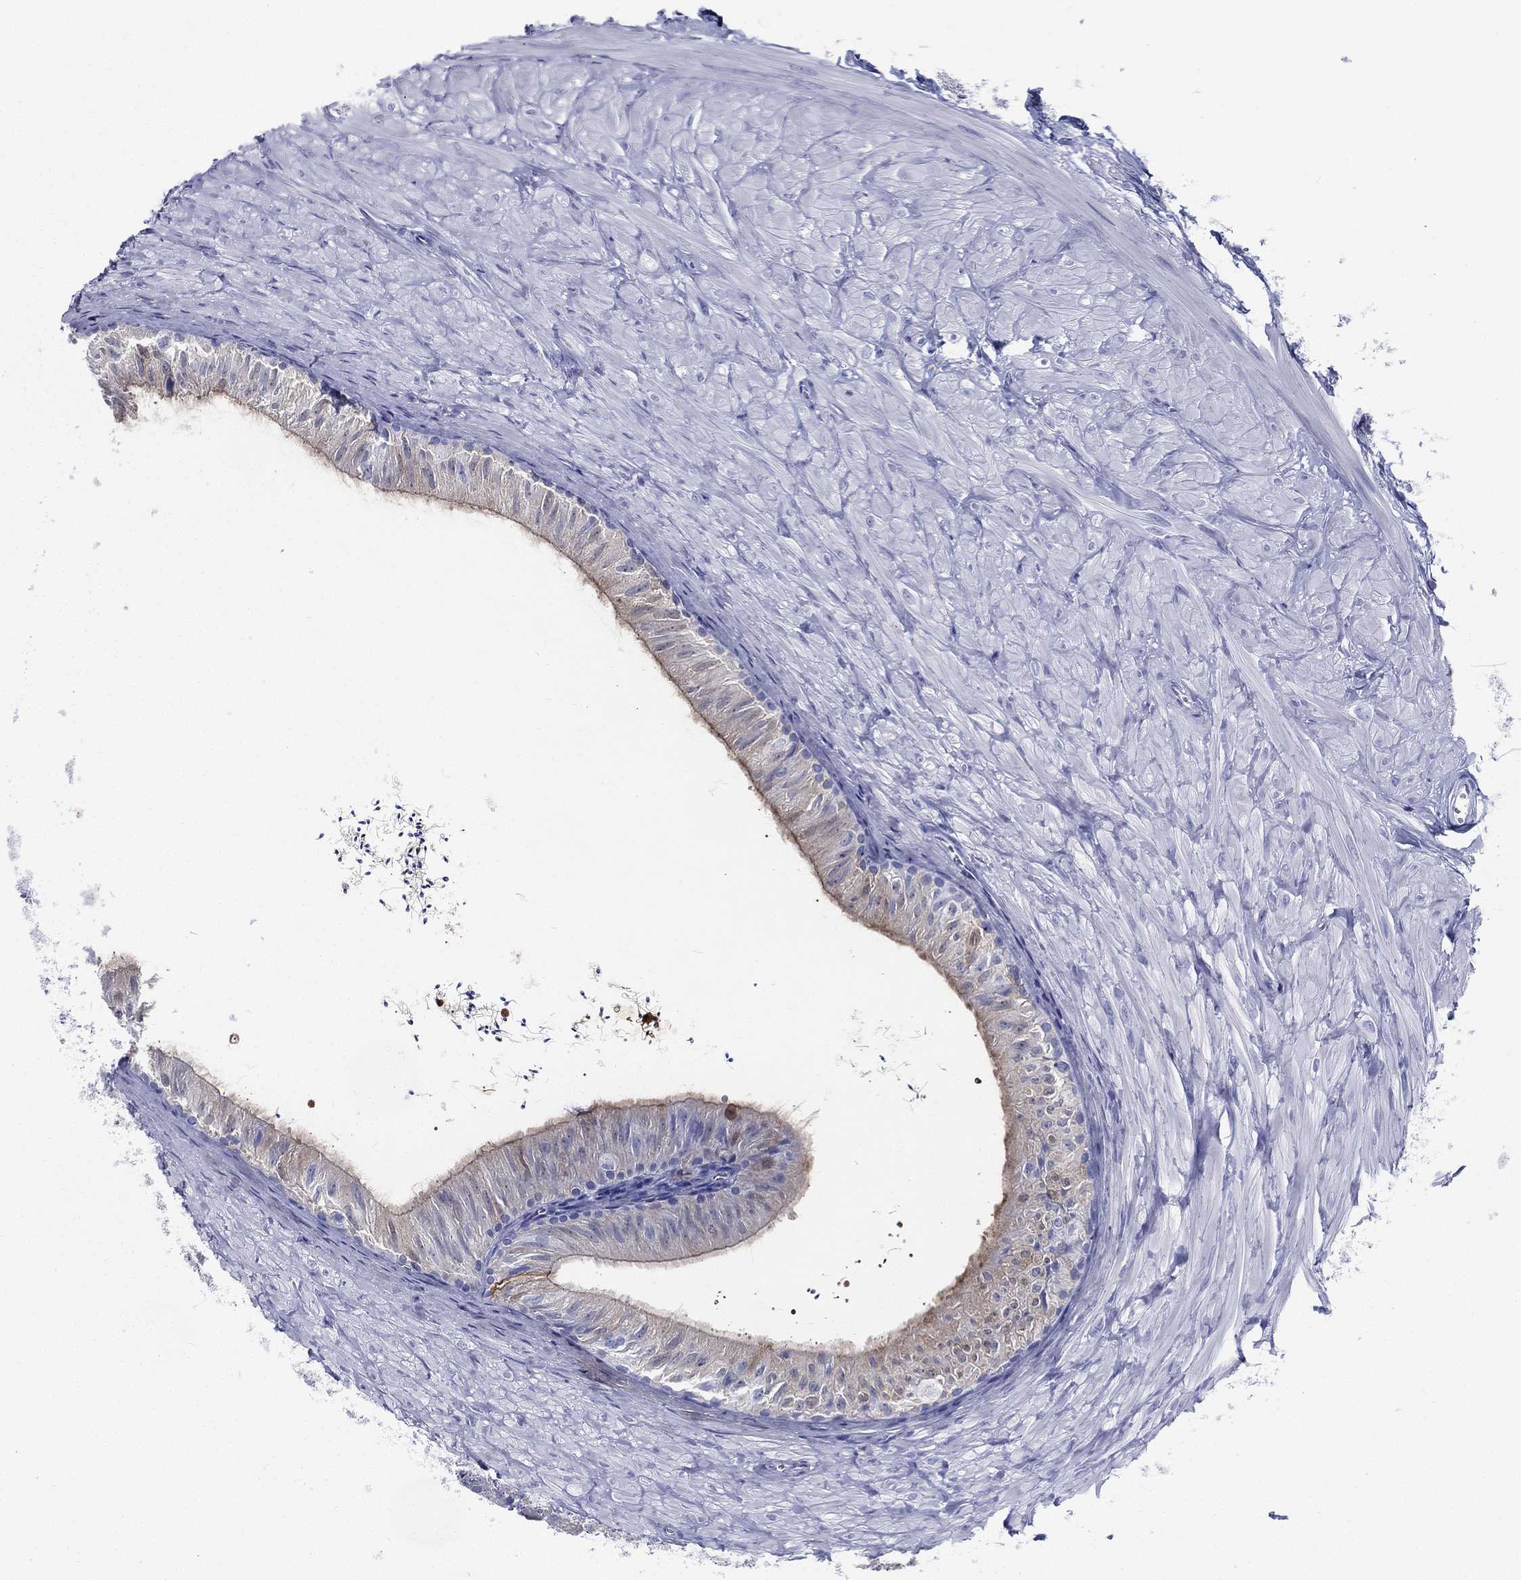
{"staining": {"intensity": "strong", "quantity": "25%-75%", "location": "cytoplasmic/membranous"}, "tissue": "epididymis", "cell_type": "Glandular cells", "image_type": "normal", "snomed": [{"axis": "morphology", "description": "Normal tissue, NOS"}, {"axis": "topography", "description": "Epididymis"}], "caption": "This histopathology image displays normal epididymis stained with immunohistochemistry to label a protein in brown. The cytoplasmic/membranous of glandular cells show strong positivity for the protein. Nuclei are counter-stained blue.", "gene": "DEFB121", "patient": {"sex": "male", "age": 32}}